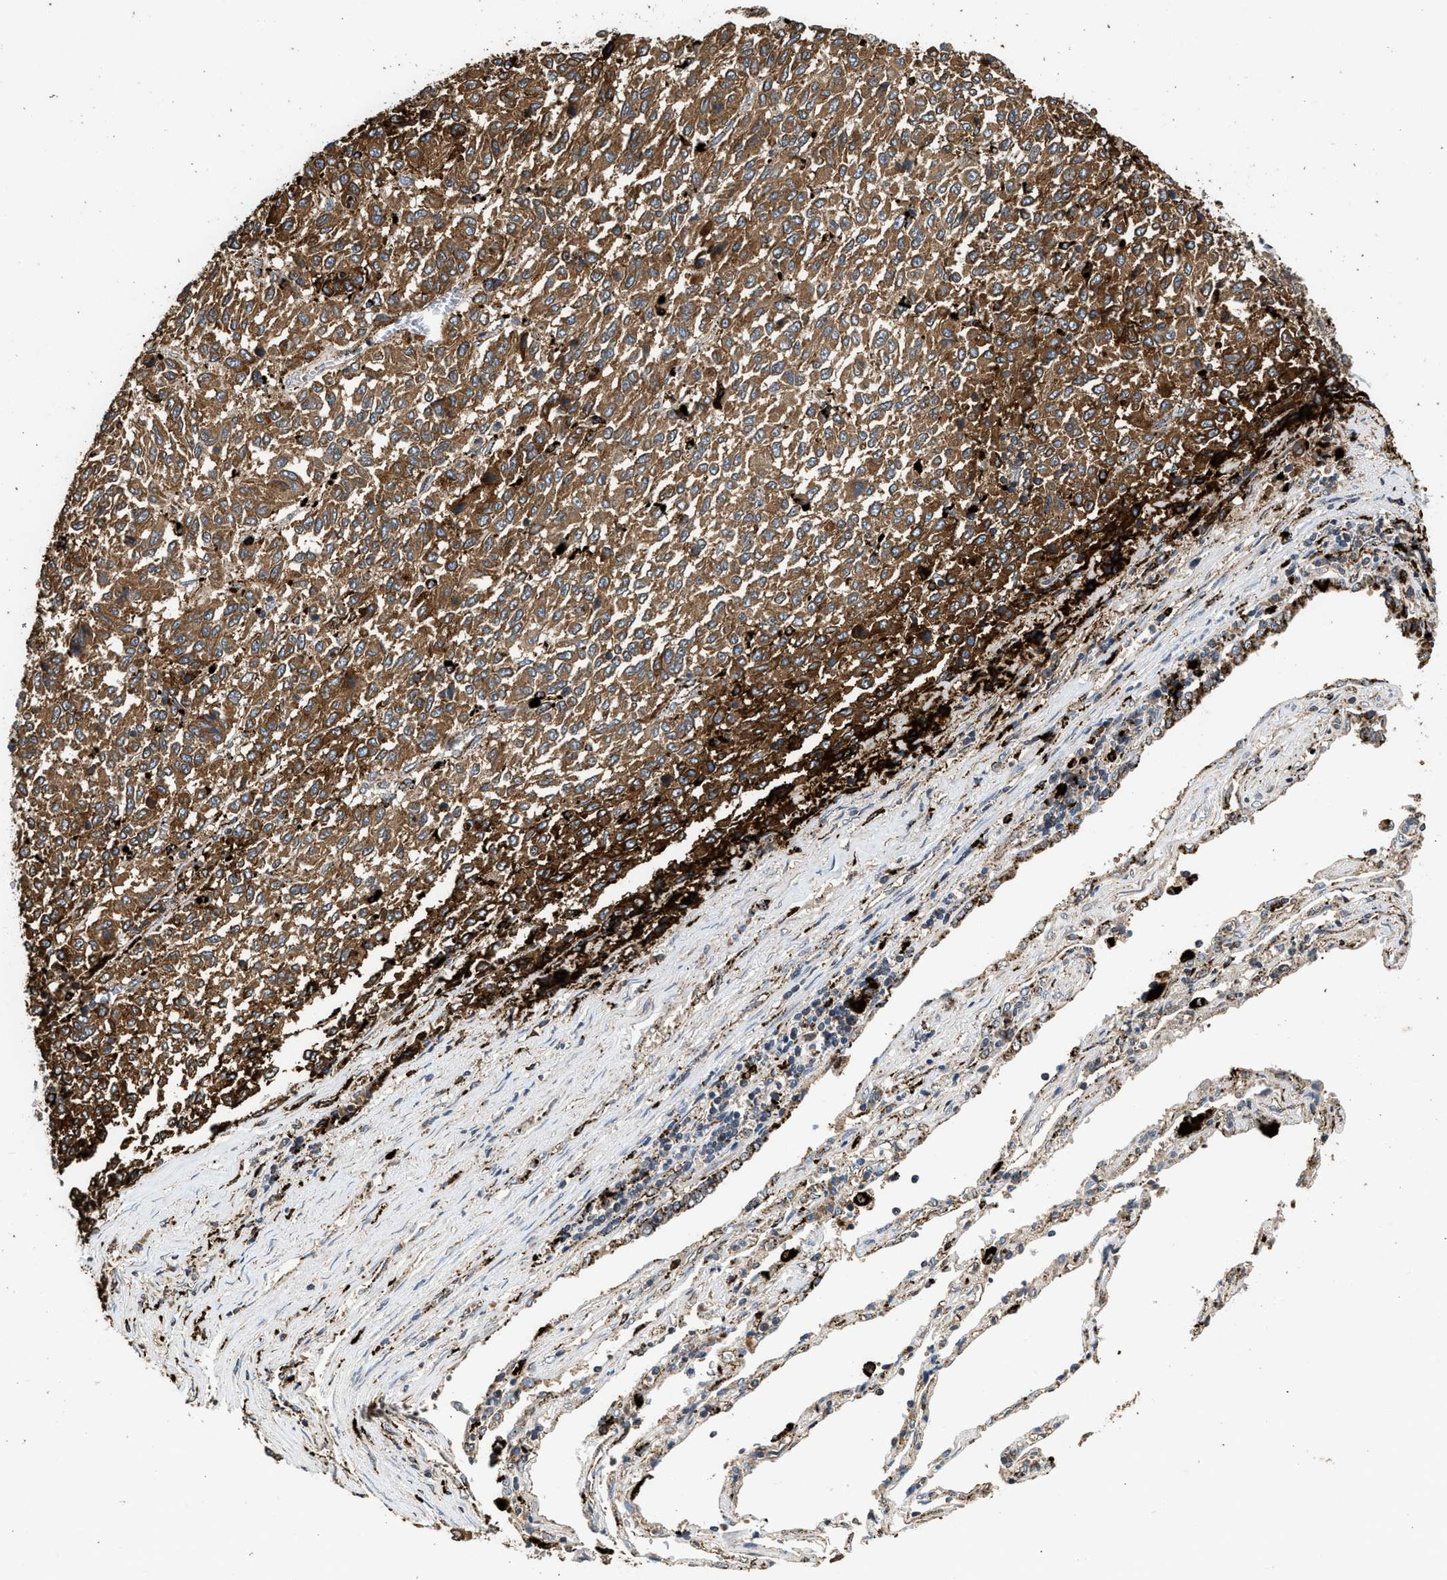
{"staining": {"intensity": "moderate", "quantity": ">75%", "location": "cytoplasmic/membranous"}, "tissue": "melanoma", "cell_type": "Tumor cells", "image_type": "cancer", "snomed": [{"axis": "morphology", "description": "Malignant melanoma, Metastatic site"}, {"axis": "topography", "description": "Lung"}], "caption": "Brown immunohistochemical staining in human melanoma exhibits moderate cytoplasmic/membranous staining in approximately >75% of tumor cells. (DAB (3,3'-diaminobenzidine) = brown stain, brightfield microscopy at high magnification).", "gene": "CTSV", "patient": {"sex": "male", "age": 64}}